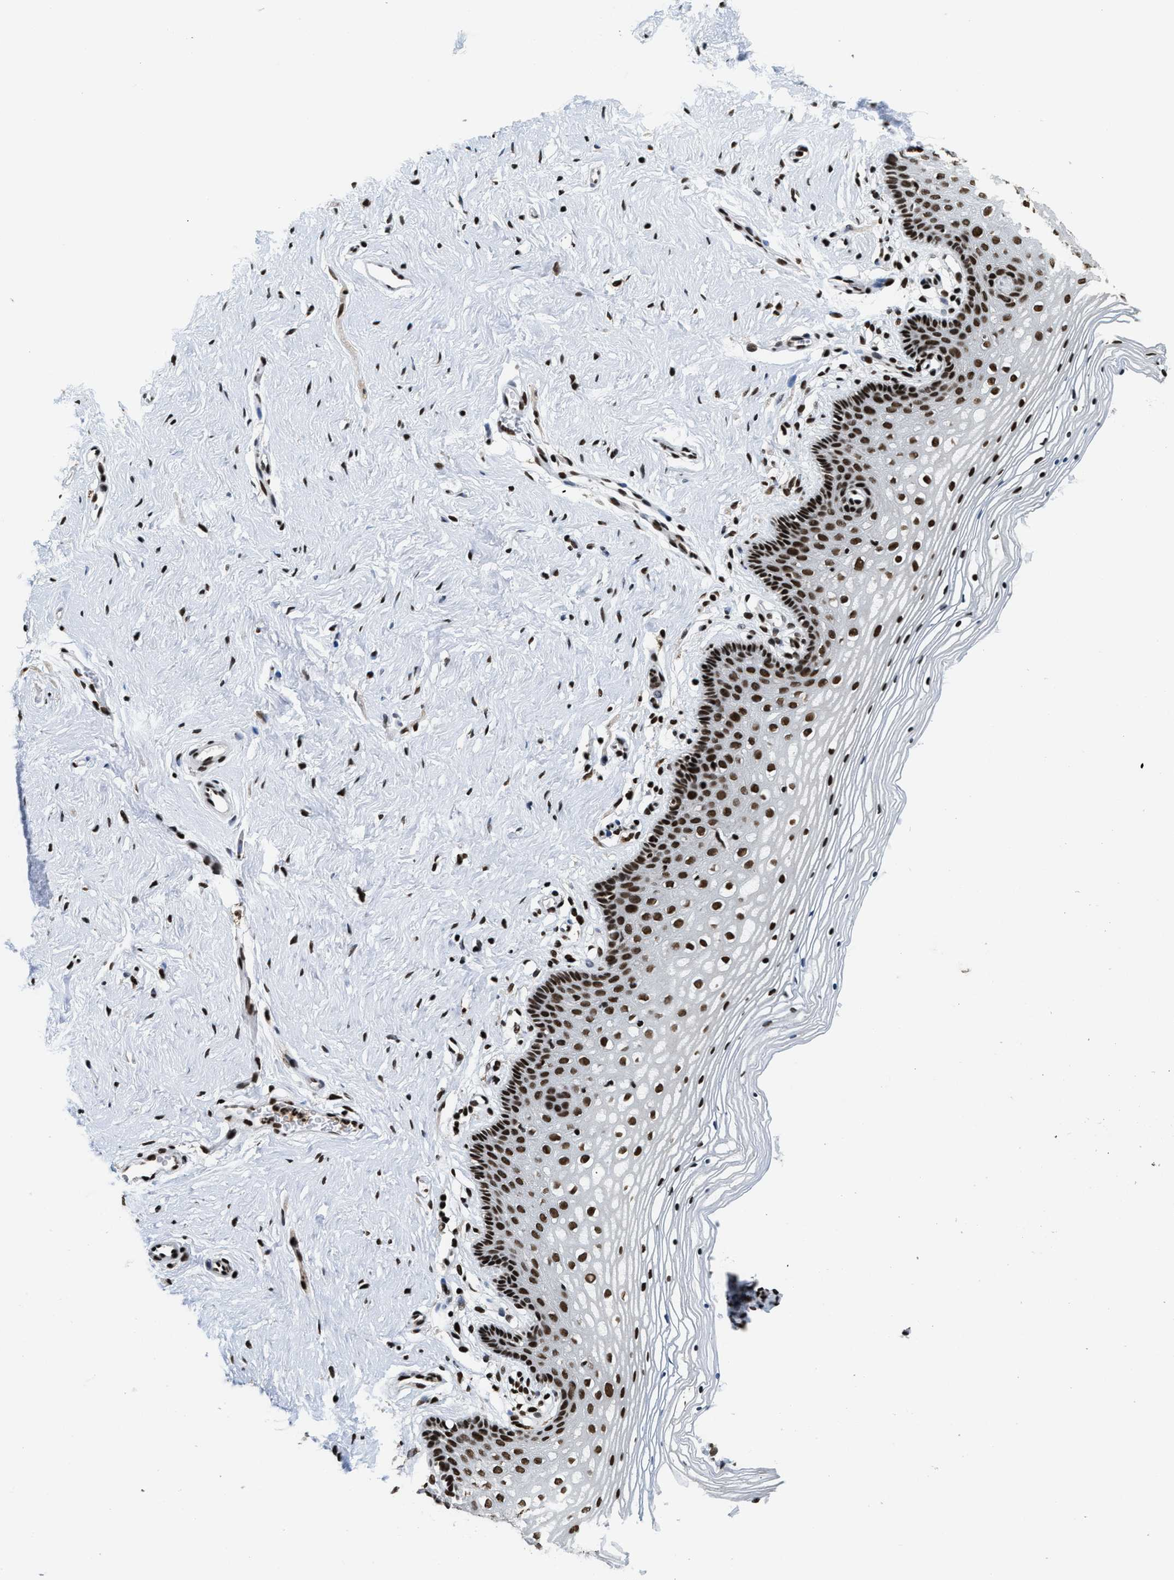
{"staining": {"intensity": "strong", "quantity": ">75%", "location": "nuclear"}, "tissue": "vagina", "cell_type": "Squamous epithelial cells", "image_type": "normal", "snomed": [{"axis": "morphology", "description": "Normal tissue, NOS"}, {"axis": "topography", "description": "Vagina"}], "caption": "Immunohistochemical staining of normal vagina displays >75% levels of strong nuclear protein staining in approximately >75% of squamous epithelial cells.", "gene": "RAD21", "patient": {"sex": "female", "age": 32}}